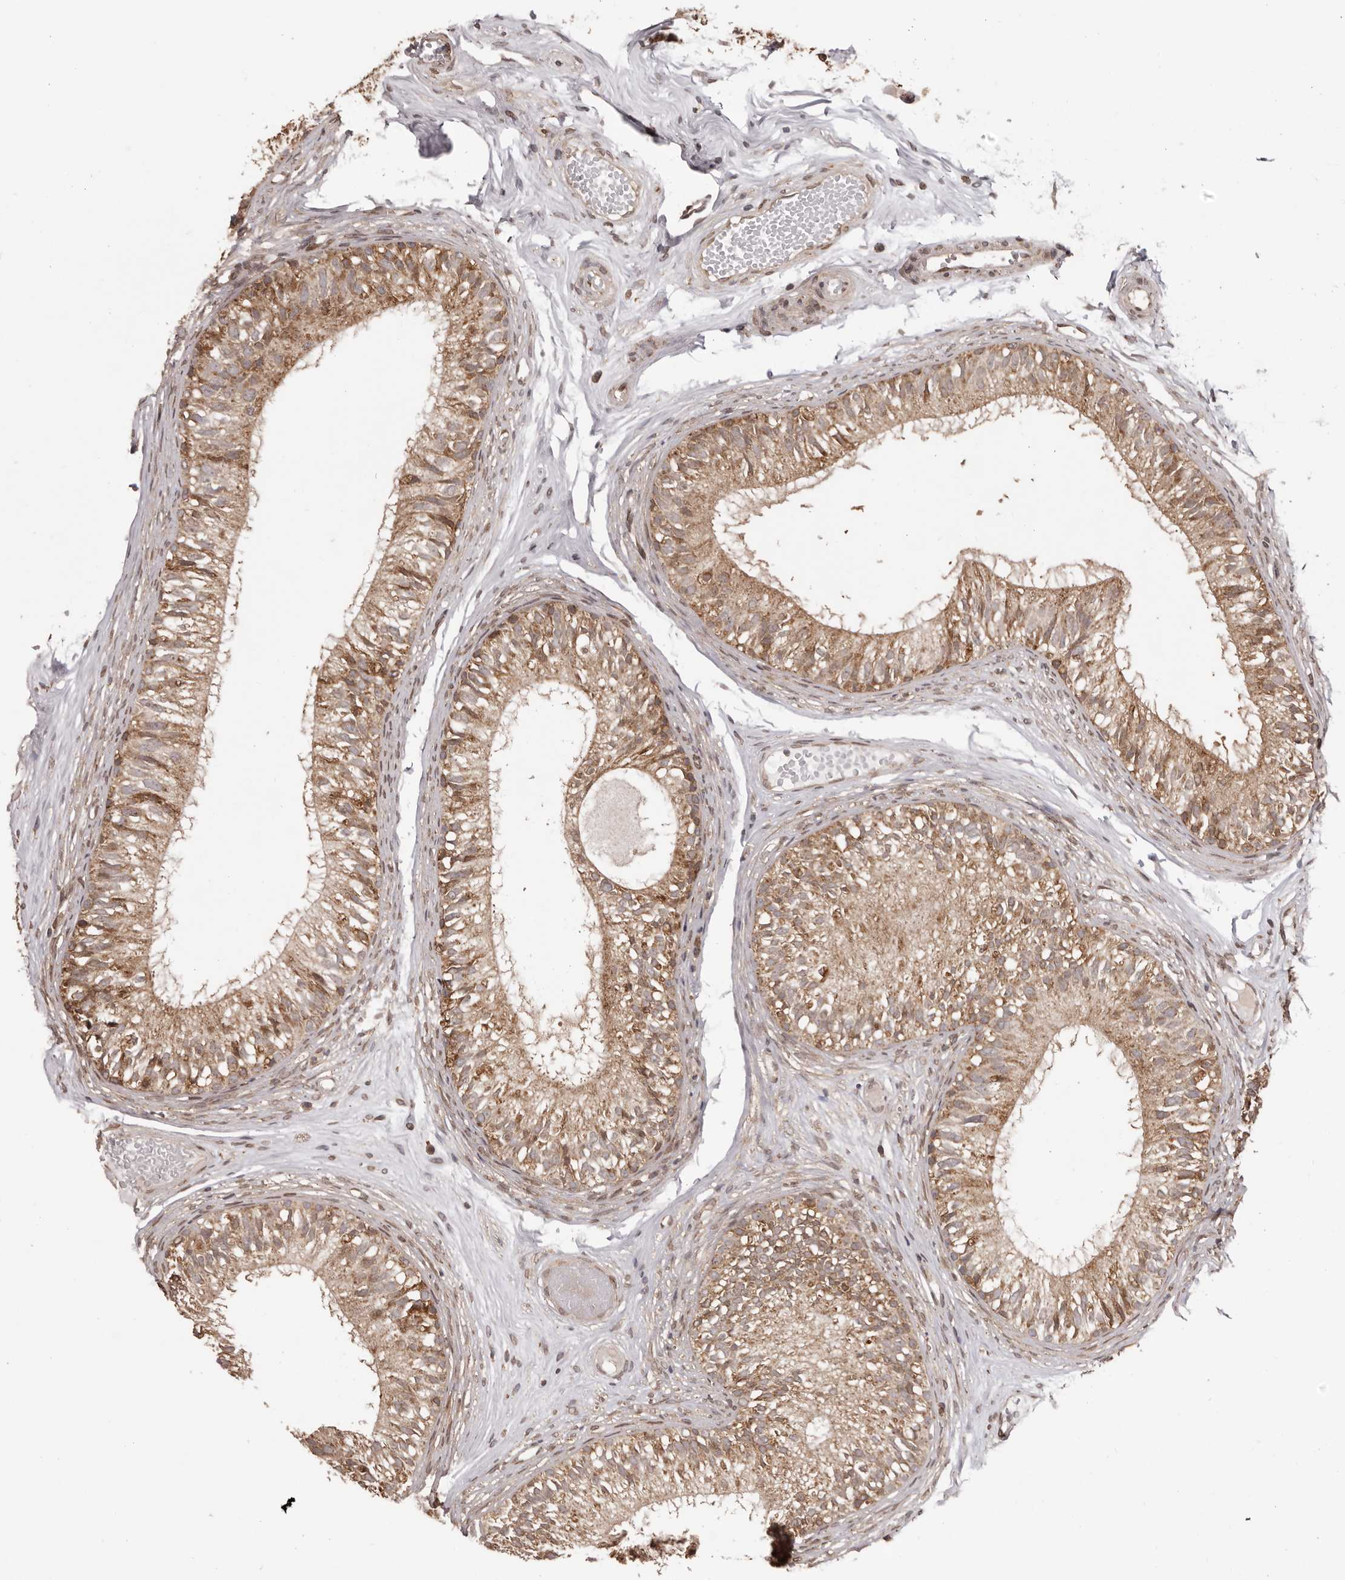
{"staining": {"intensity": "moderate", "quantity": ">75%", "location": "cytoplasmic/membranous"}, "tissue": "epididymis", "cell_type": "Glandular cells", "image_type": "normal", "snomed": [{"axis": "morphology", "description": "Normal tissue, NOS"}, {"axis": "morphology", "description": "Seminoma in situ"}, {"axis": "topography", "description": "Testis"}, {"axis": "topography", "description": "Epididymis"}], "caption": "IHC histopathology image of normal human epididymis stained for a protein (brown), which shows medium levels of moderate cytoplasmic/membranous staining in about >75% of glandular cells.", "gene": "CHRM2", "patient": {"sex": "male", "age": 28}}